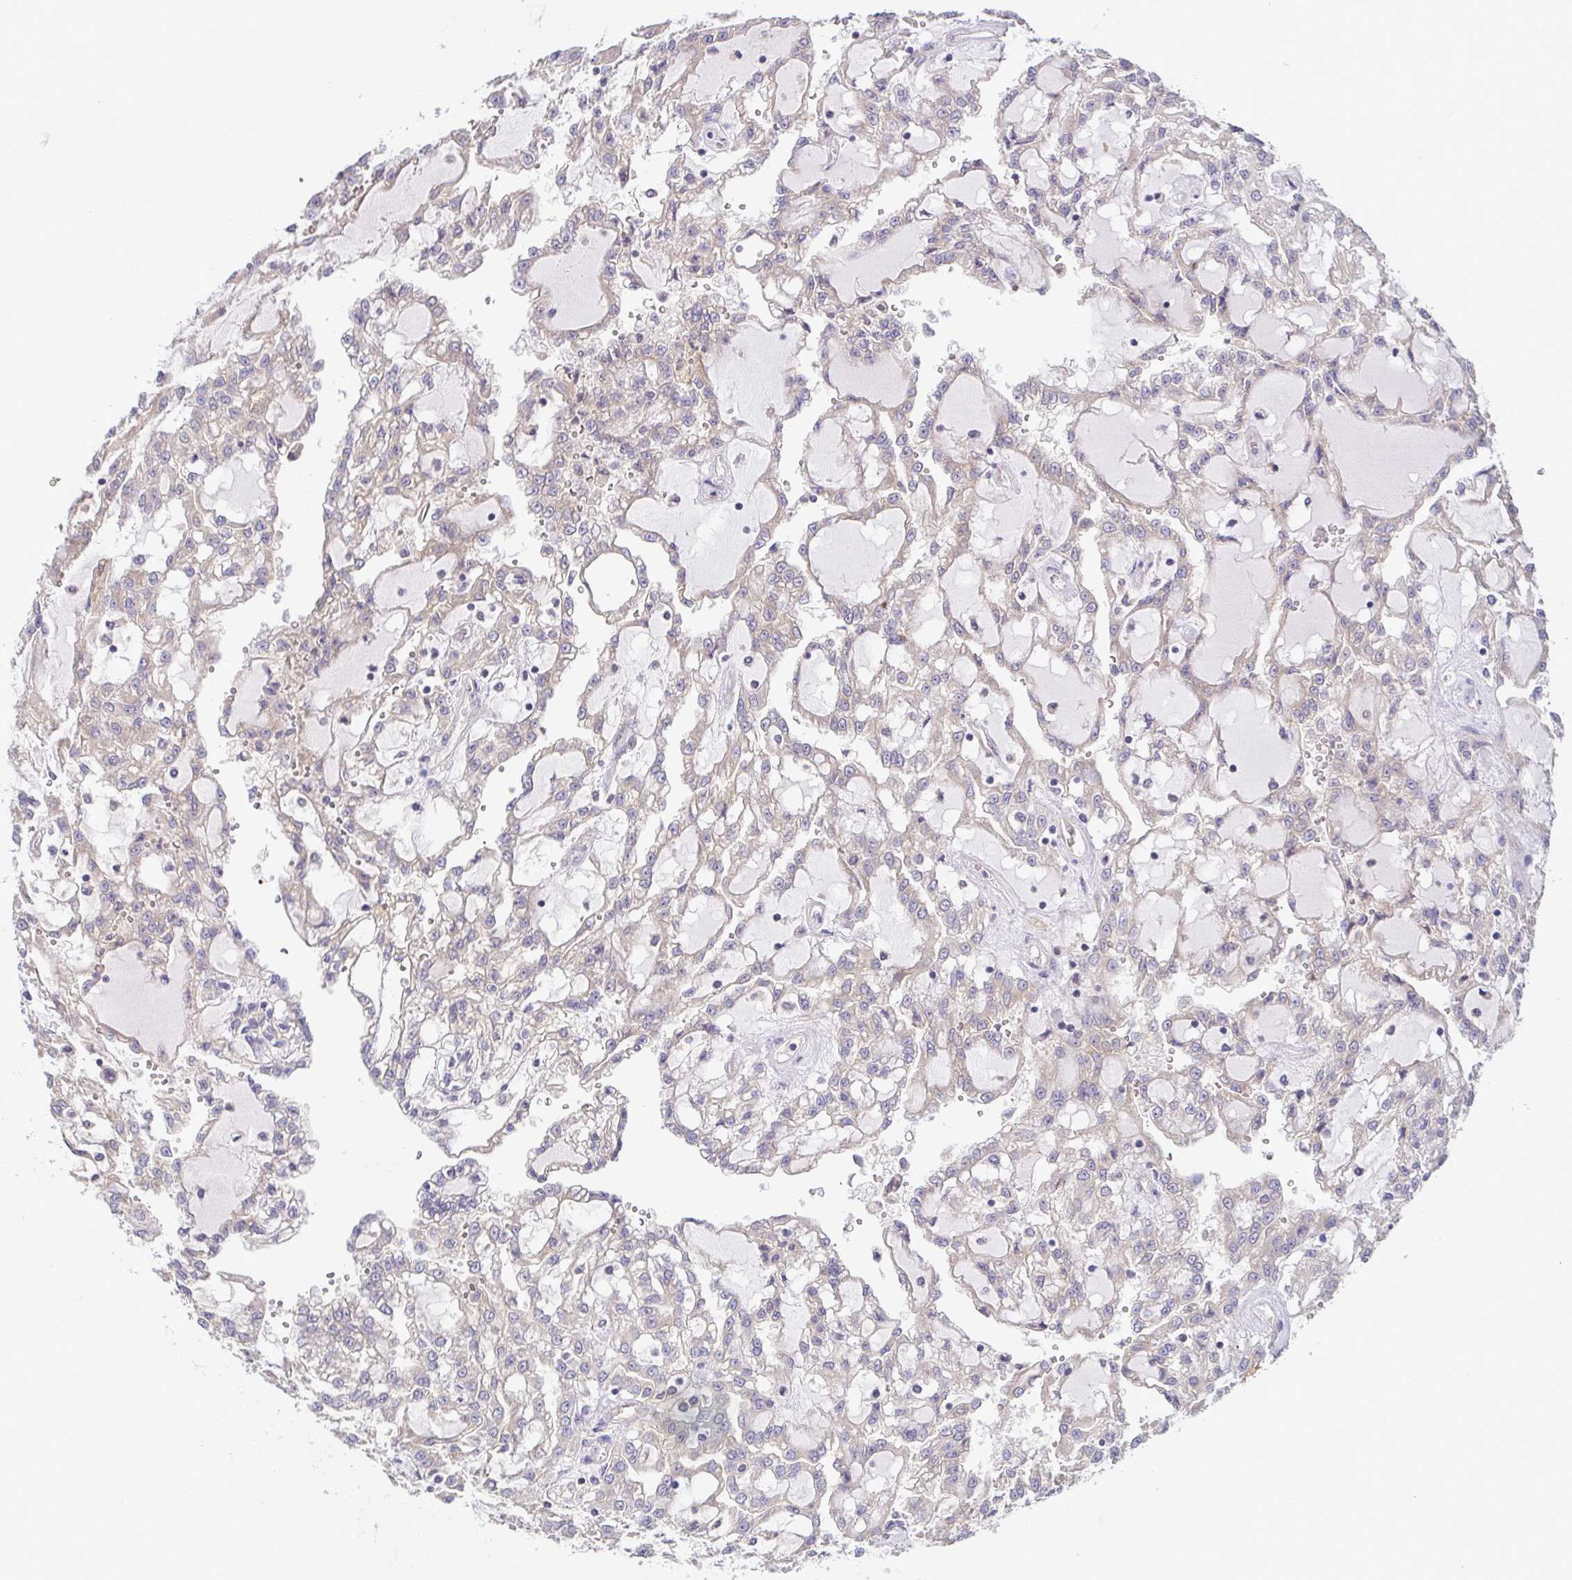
{"staining": {"intensity": "weak", "quantity": "<25%", "location": "cytoplasmic/membranous"}, "tissue": "renal cancer", "cell_type": "Tumor cells", "image_type": "cancer", "snomed": [{"axis": "morphology", "description": "Adenocarcinoma, NOS"}, {"axis": "topography", "description": "Kidney"}], "caption": "Renal cancer (adenocarcinoma) was stained to show a protein in brown. There is no significant positivity in tumor cells.", "gene": "LMF2", "patient": {"sex": "male", "age": 63}}